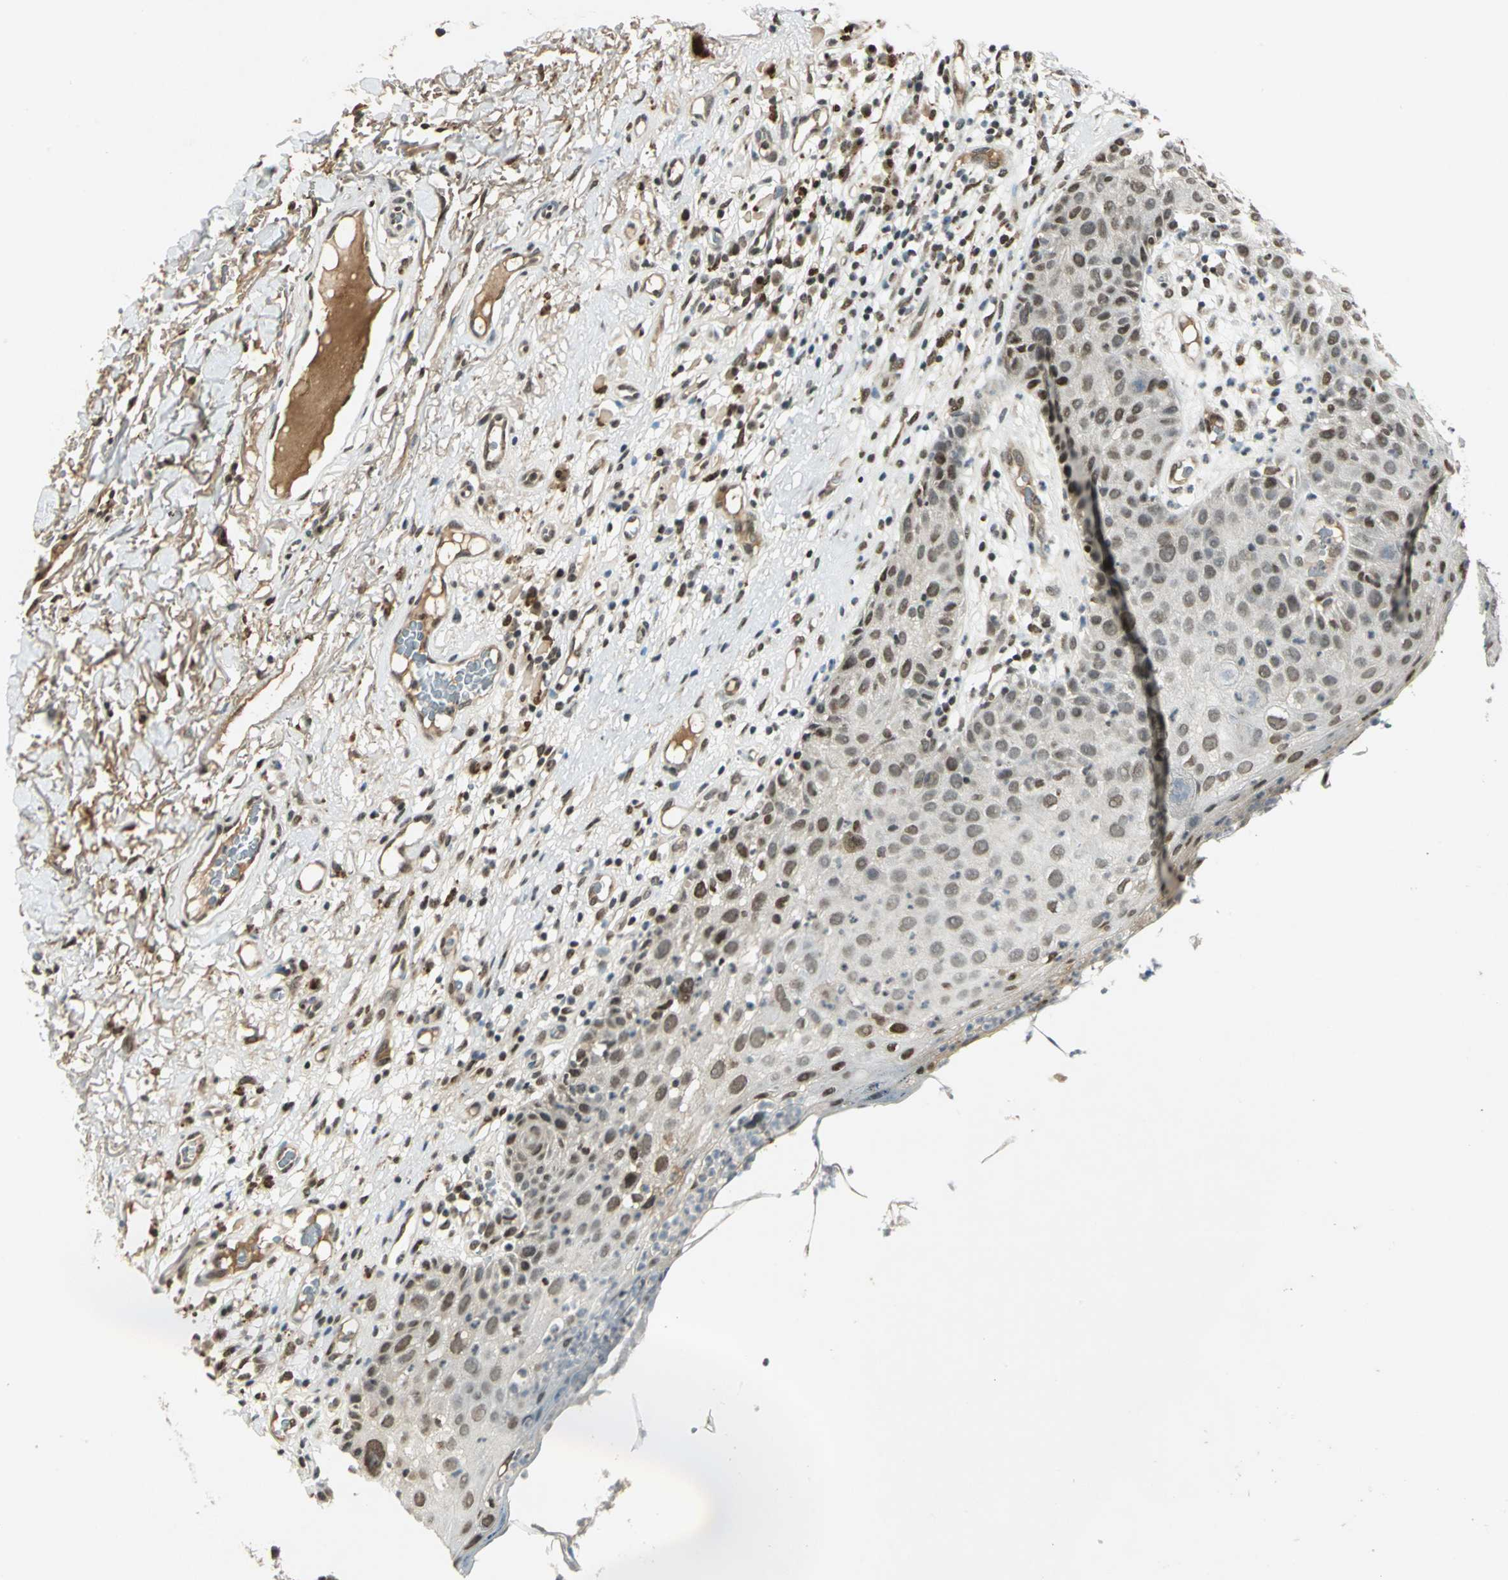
{"staining": {"intensity": "weak", "quantity": "<25%", "location": "nuclear"}, "tissue": "skin cancer", "cell_type": "Tumor cells", "image_type": "cancer", "snomed": [{"axis": "morphology", "description": "Squamous cell carcinoma, NOS"}, {"axis": "topography", "description": "Skin"}], "caption": "Image shows no protein staining in tumor cells of skin cancer tissue.", "gene": "RAD17", "patient": {"sex": "male", "age": 87}}